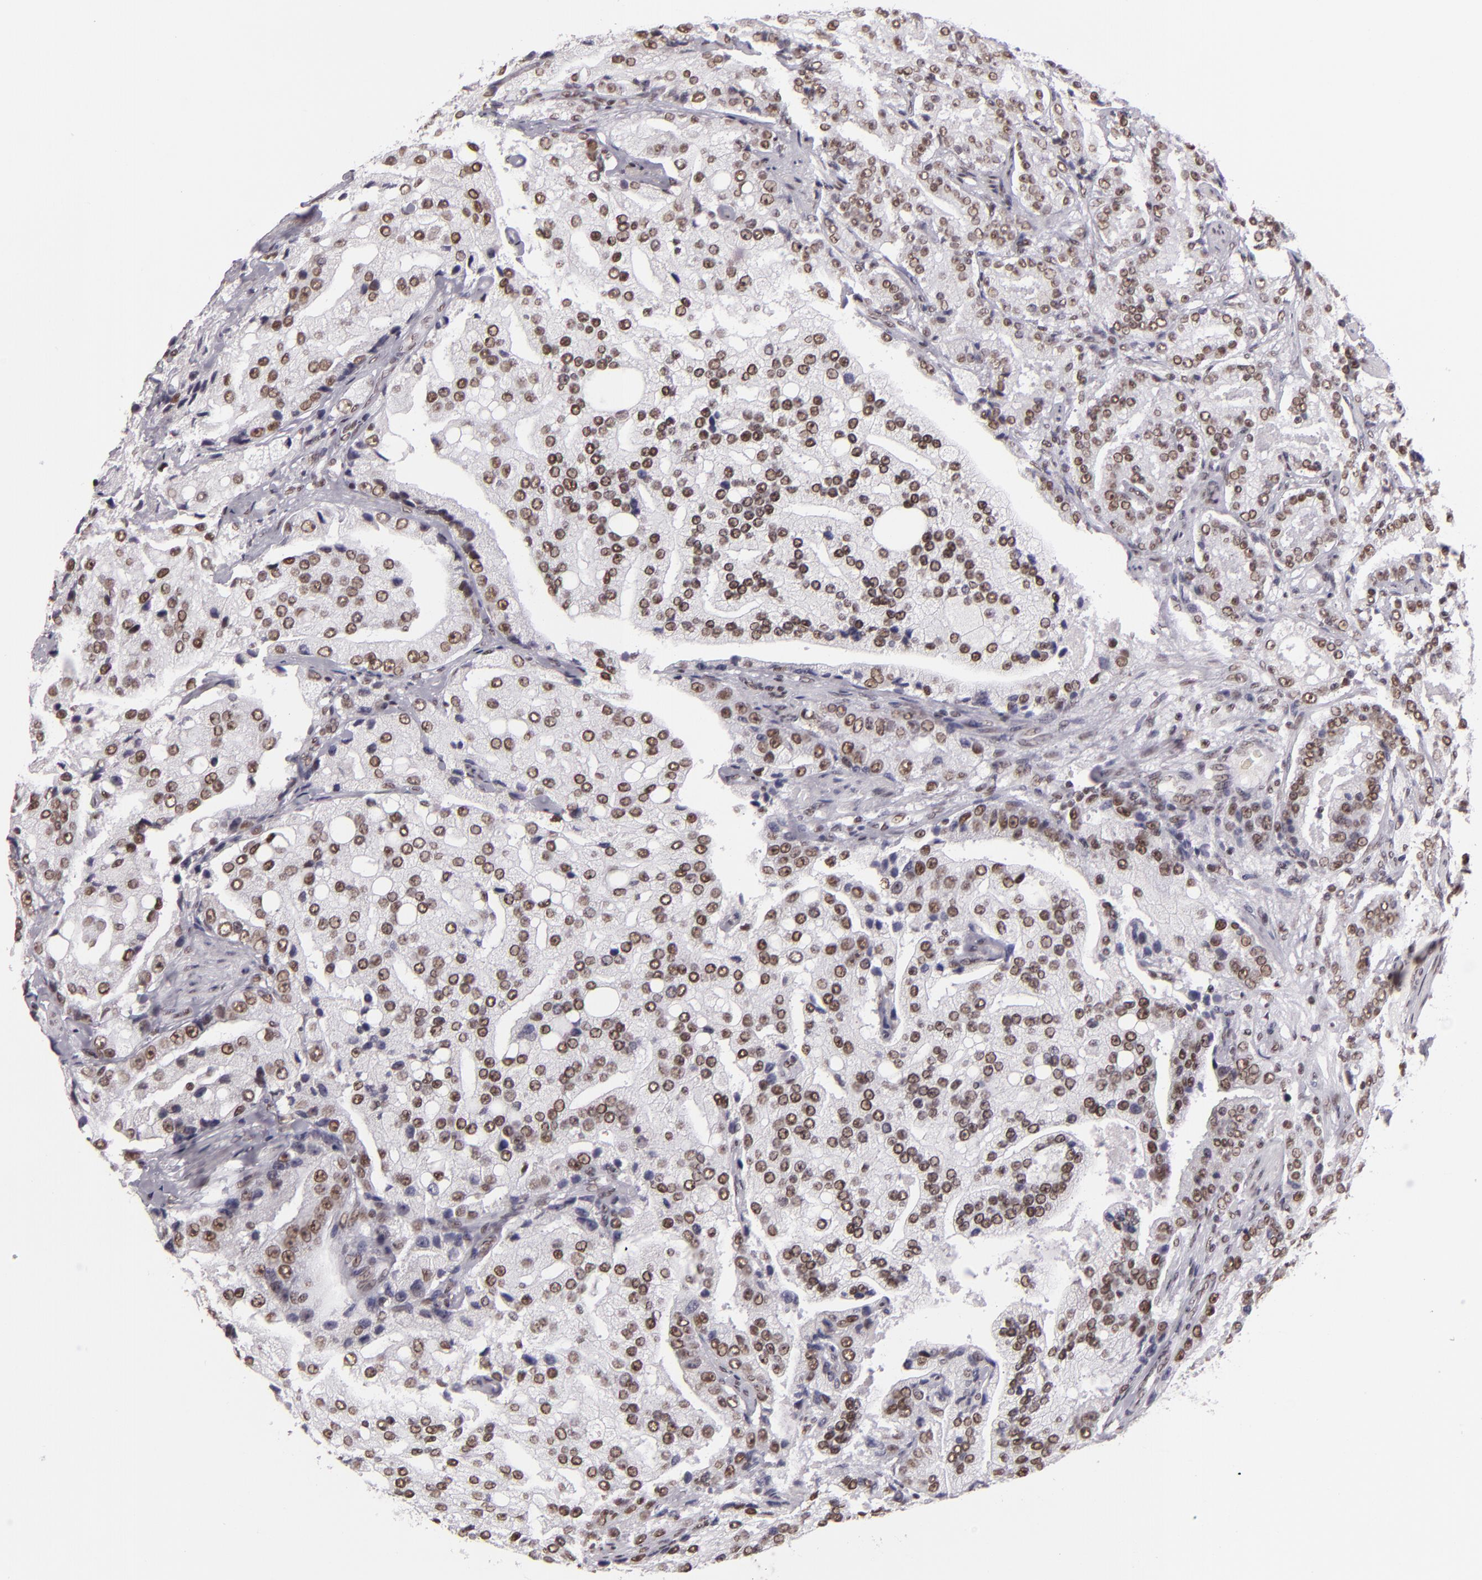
{"staining": {"intensity": "weak", "quantity": ">75%", "location": "nuclear"}, "tissue": "prostate cancer", "cell_type": "Tumor cells", "image_type": "cancer", "snomed": [{"axis": "morphology", "description": "Adenocarcinoma, Medium grade"}, {"axis": "topography", "description": "Prostate"}], "caption": "Immunohistochemistry (DAB) staining of human adenocarcinoma (medium-grade) (prostate) displays weak nuclear protein positivity in approximately >75% of tumor cells.", "gene": "BRD8", "patient": {"sex": "male", "age": 72}}